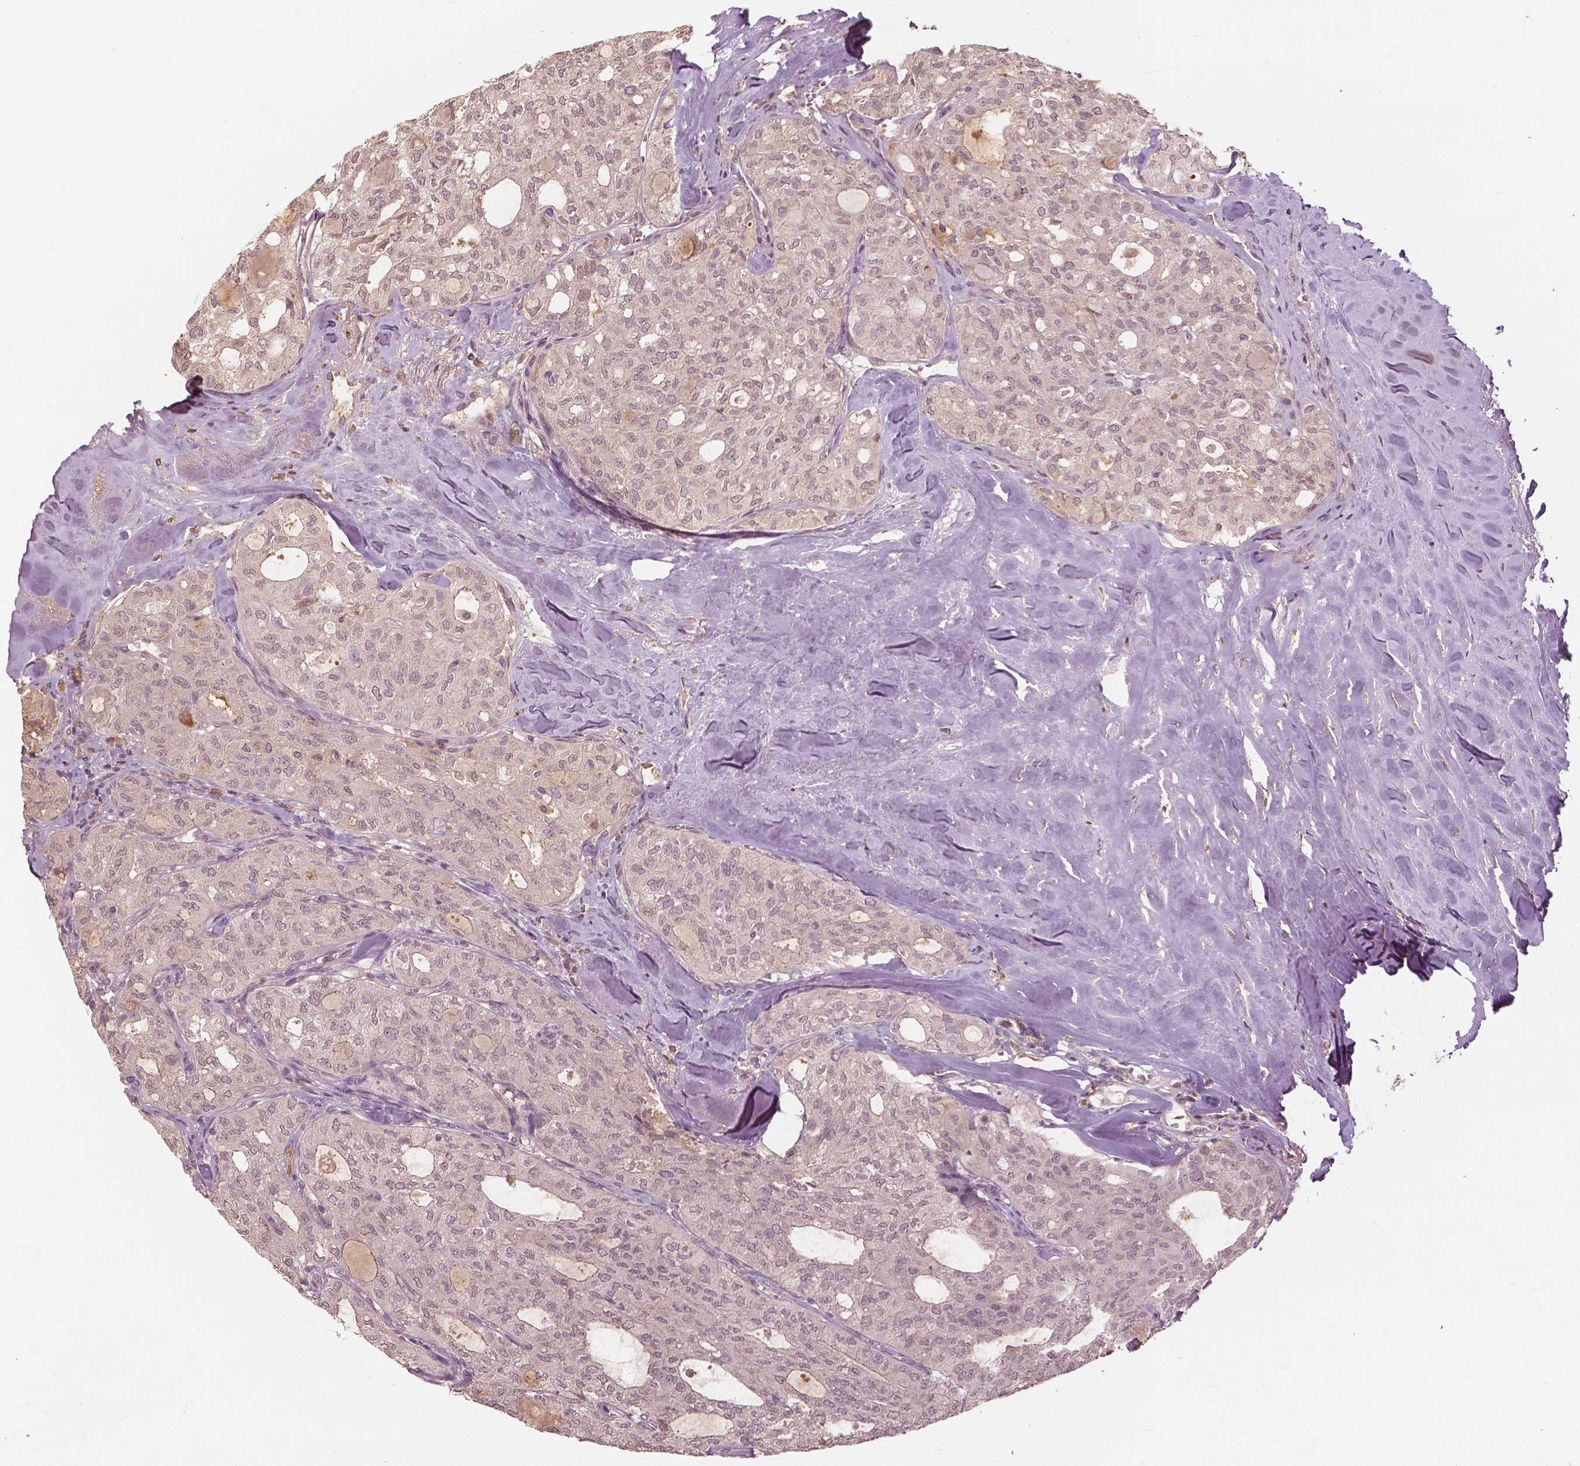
{"staining": {"intensity": "weak", "quantity": "25%-75%", "location": "nuclear"}, "tissue": "thyroid cancer", "cell_type": "Tumor cells", "image_type": "cancer", "snomed": [{"axis": "morphology", "description": "Follicular adenoma carcinoma, NOS"}, {"axis": "topography", "description": "Thyroid gland"}], "caption": "Follicular adenoma carcinoma (thyroid) stained for a protein (brown) reveals weak nuclear positive positivity in approximately 25%-75% of tumor cells.", "gene": "ANGPTL4", "patient": {"sex": "male", "age": 75}}